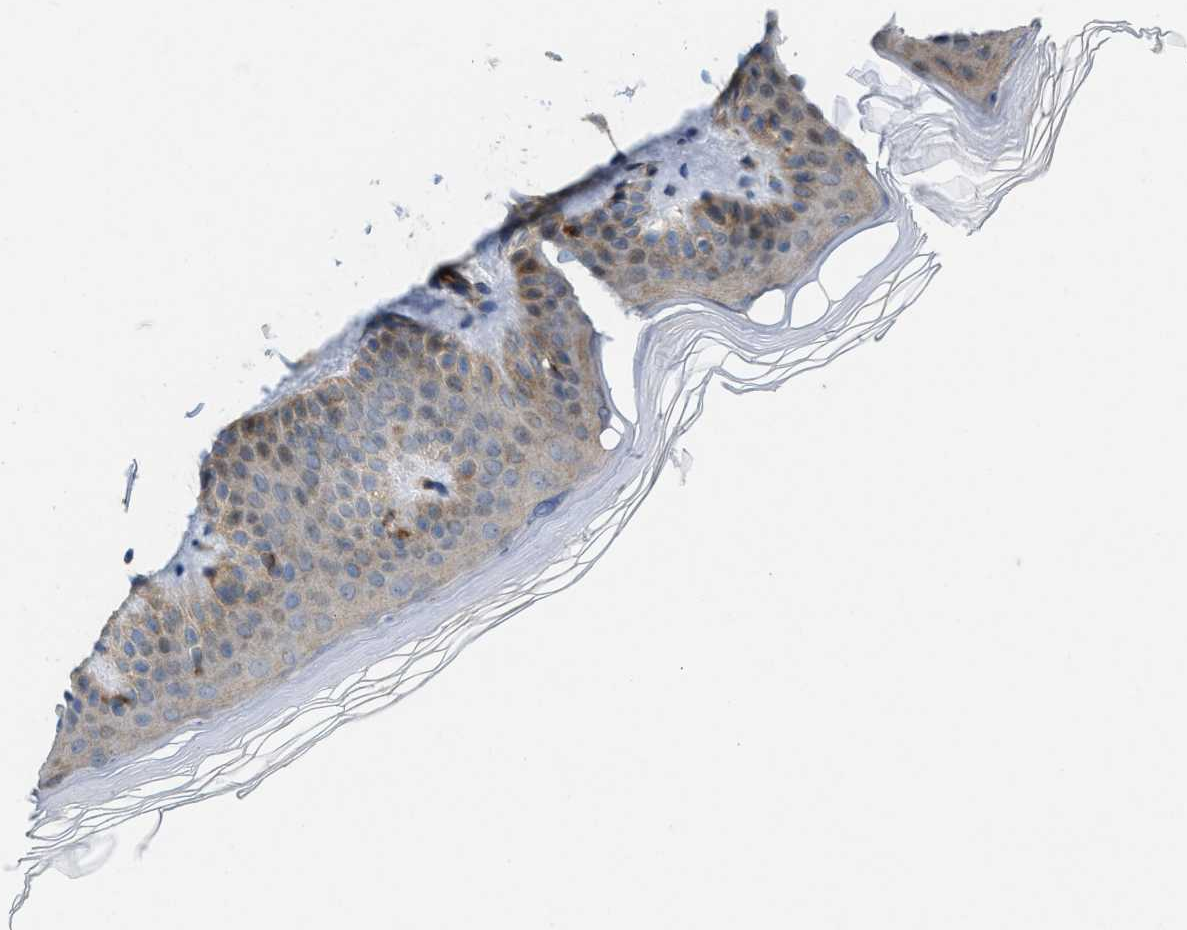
{"staining": {"intensity": "negative", "quantity": "none", "location": "none"}, "tissue": "skin", "cell_type": "Fibroblasts", "image_type": "normal", "snomed": [{"axis": "morphology", "description": "Normal tissue, NOS"}, {"axis": "morphology", "description": "Malignant melanoma, Metastatic site"}, {"axis": "topography", "description": "Skin"}], "caption": "DAB (3,3'-diaminobenzidine) immunohistochemical staining of normal human skin displays no significant expression in fibroblasts. (Brightfield microscopy of DAB (3,3'-diaminobenzidine) immunohistochemistry (IHC) at high magnification).", "gene": "CYB5D1", "patient": {"sex": "male", "age": 41}}